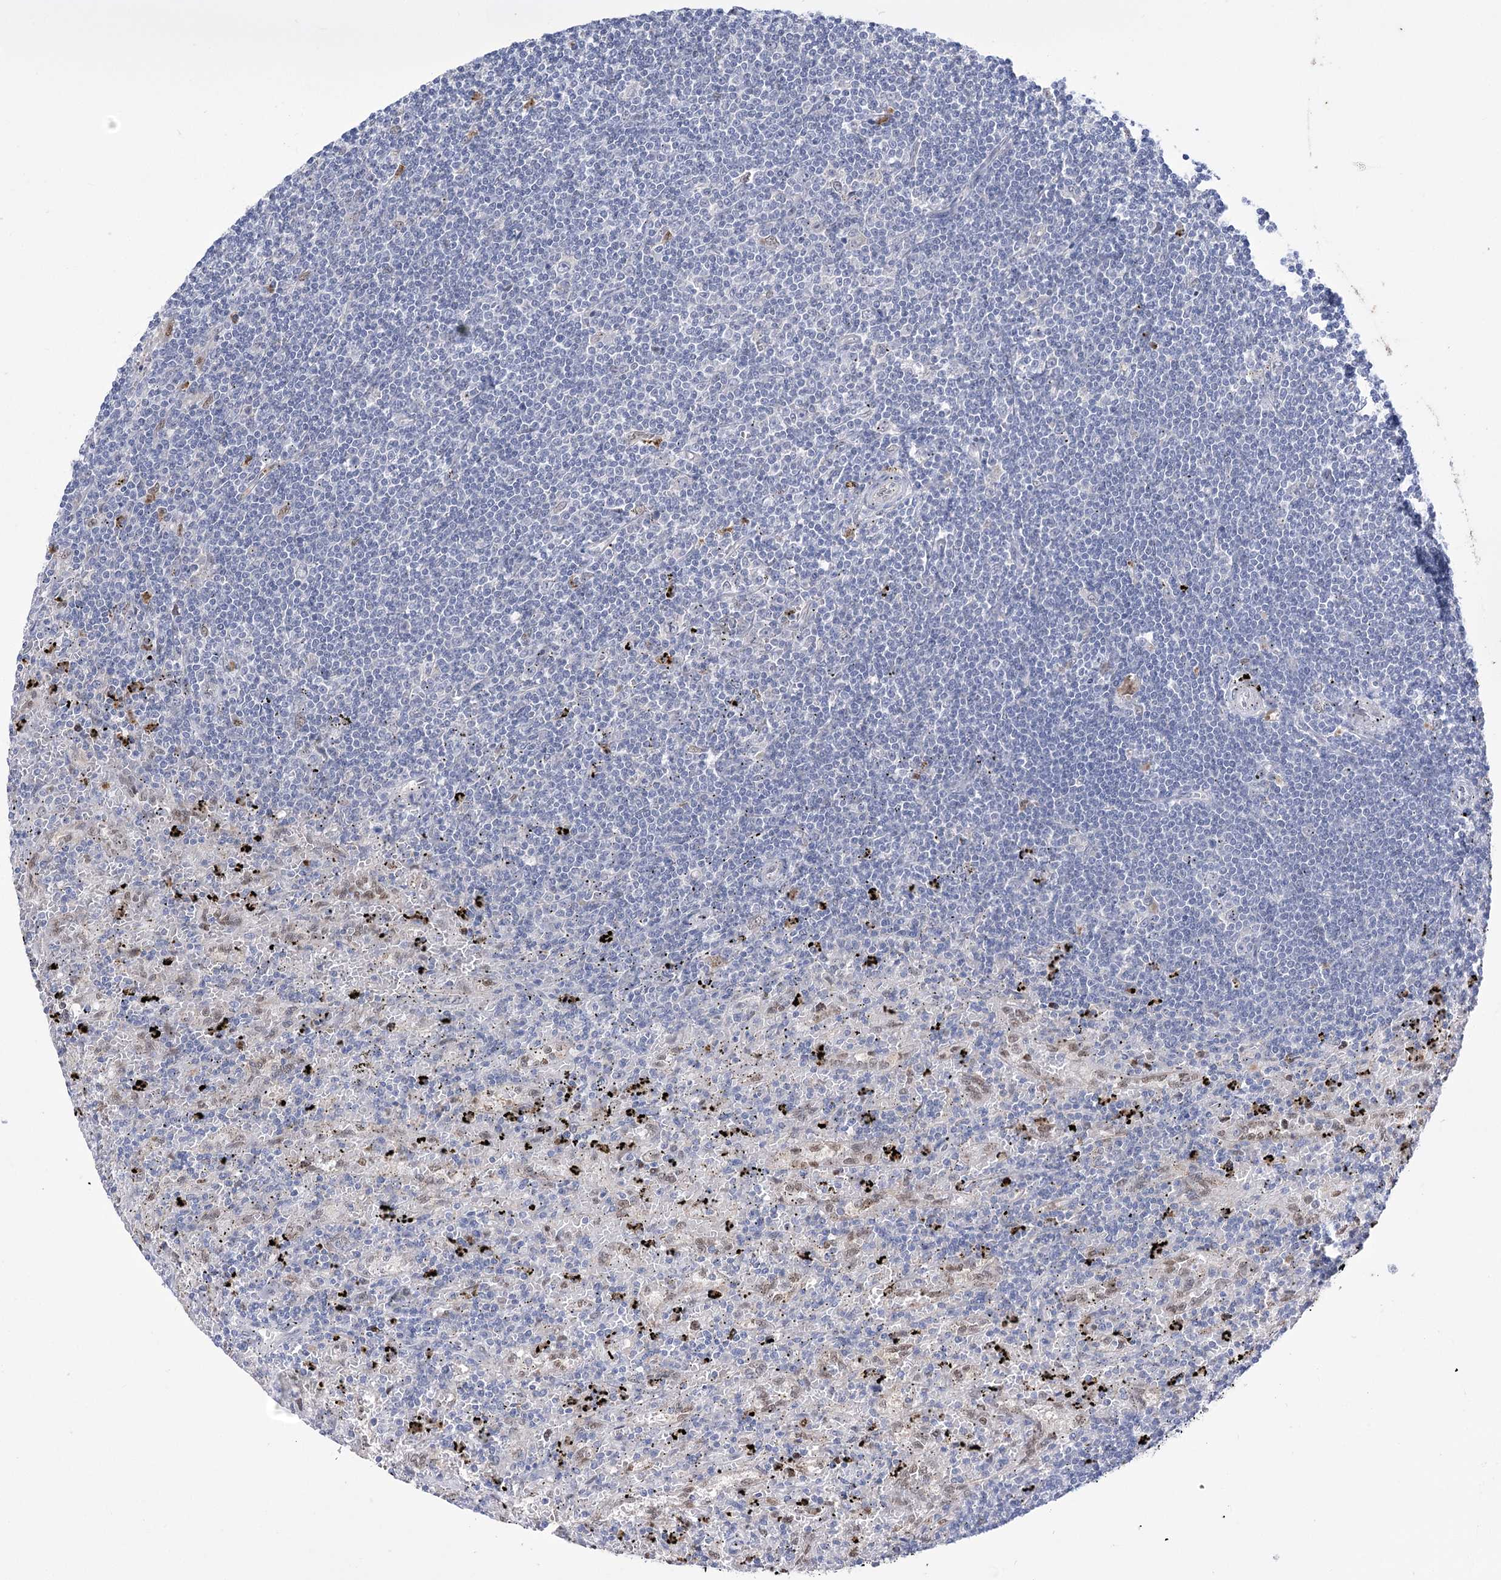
{"staining": {"intensity": "negative", "quantity": "none", "location": "none"}, "tissue": "lymphoma", "cell_type": "Tumor cells", "image_type": "cancer", "snomed": [{"axis": "morphology", "description": "Malignant lymphoma, non-Hodgkin's type, Low grade"}, {"axis": "topography", "description": "Spleen"}], "caption": "A photomicrograph of lymphoma stained for a protein displays no brown staining in tumor cells.", "gene": "SIAE", "patient": {"sex": "male", "age": 76}}